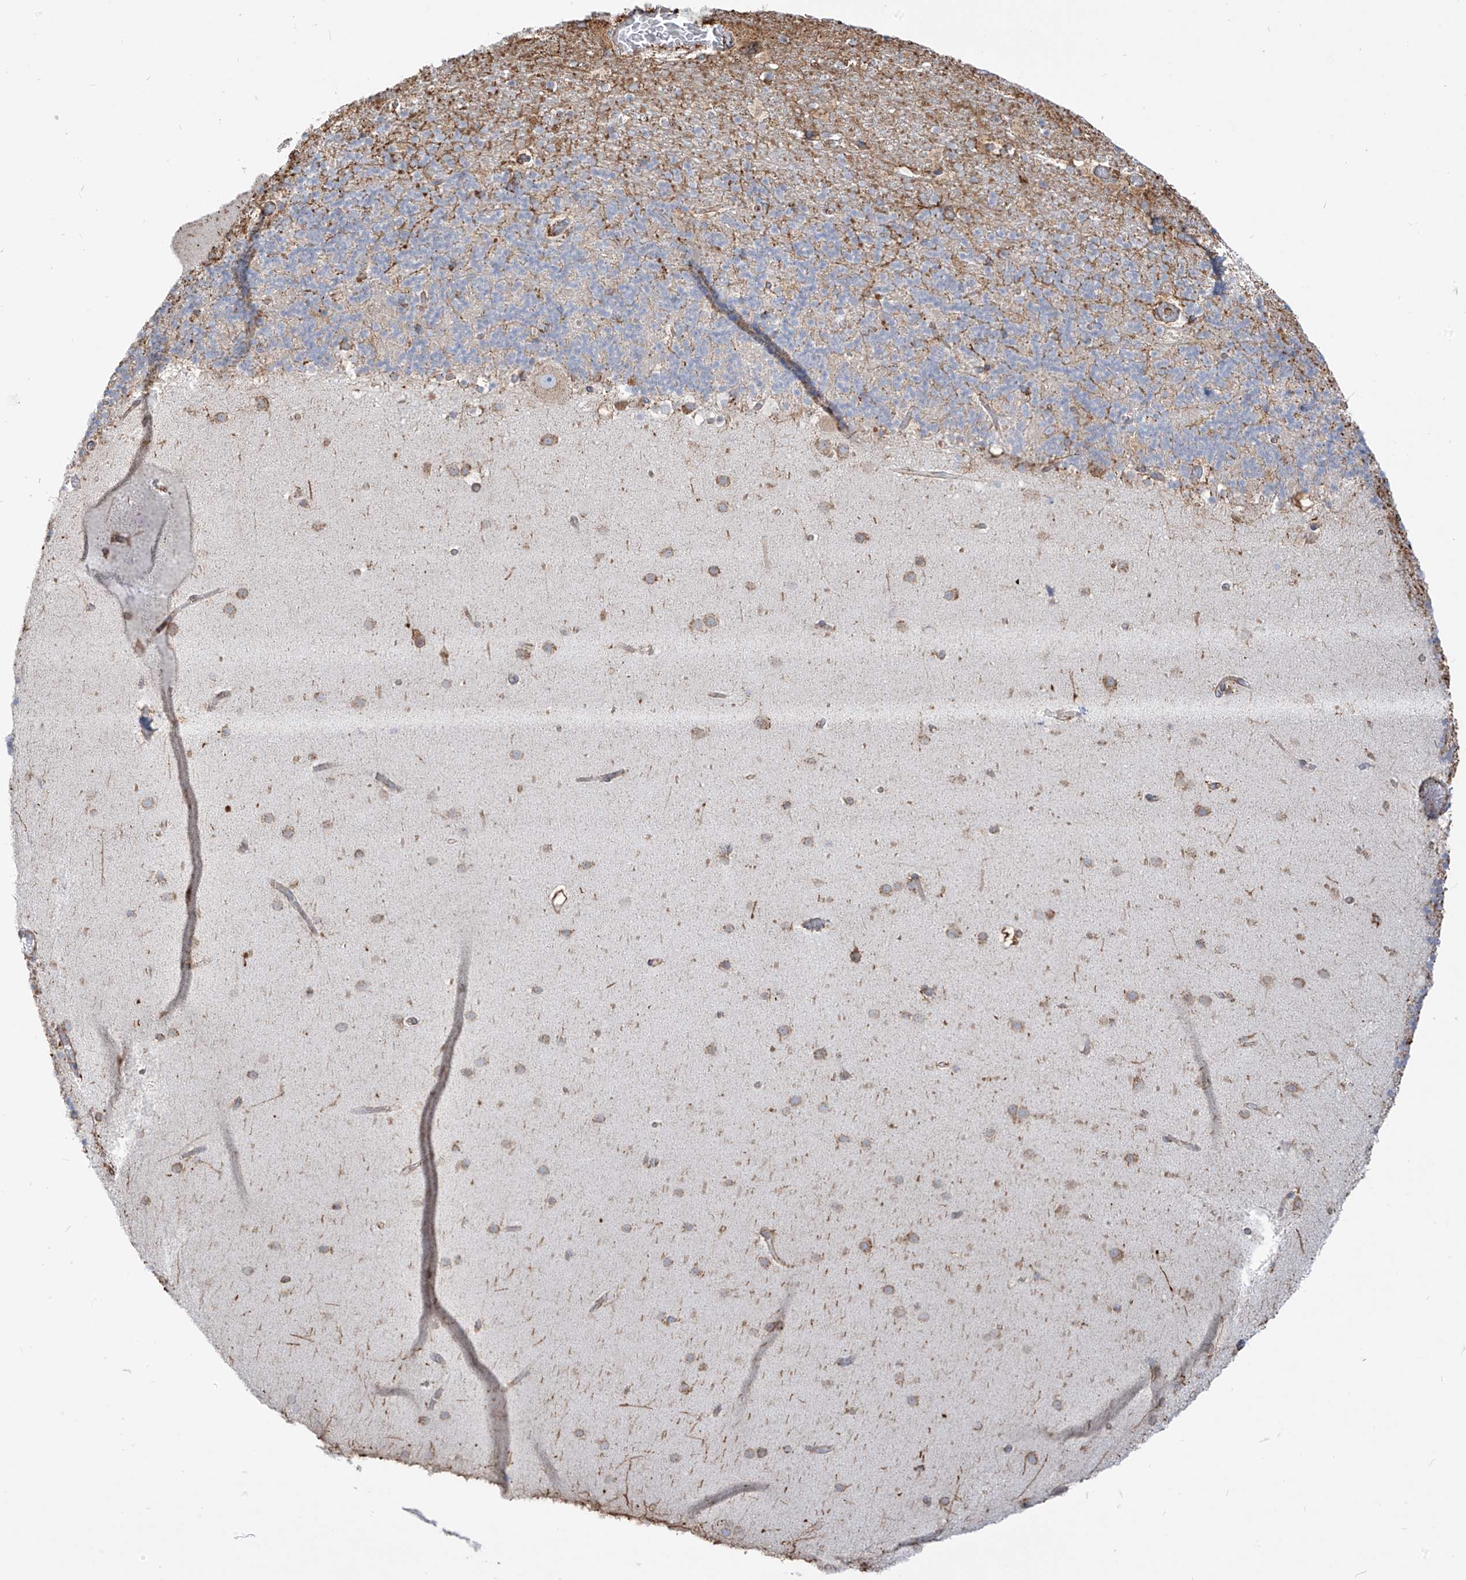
{"staining": {"intensity": "weak", "quantity": ">75%", "location": "cytoplasmic/membranous"}, "tissue": "cerebellum", "cell_type": "Cells in granular layer", "image_type": "normal", "snomed": [{"axis": "morphology", "description": "Normal tissue, NOS"}, {"axis": "topography", "description": "Cerebellum"}], "caption": "IHC (DAB) staining of benign human cerebellum displays weak cytoplasmic/membranous protein staining in approximately >75% of cells in granular layer. (DAB IHC, brown staining for protein, blue staining for nuclei).", "gene": "PDIA6", "patient": {"sex": "male", "age": 57}}